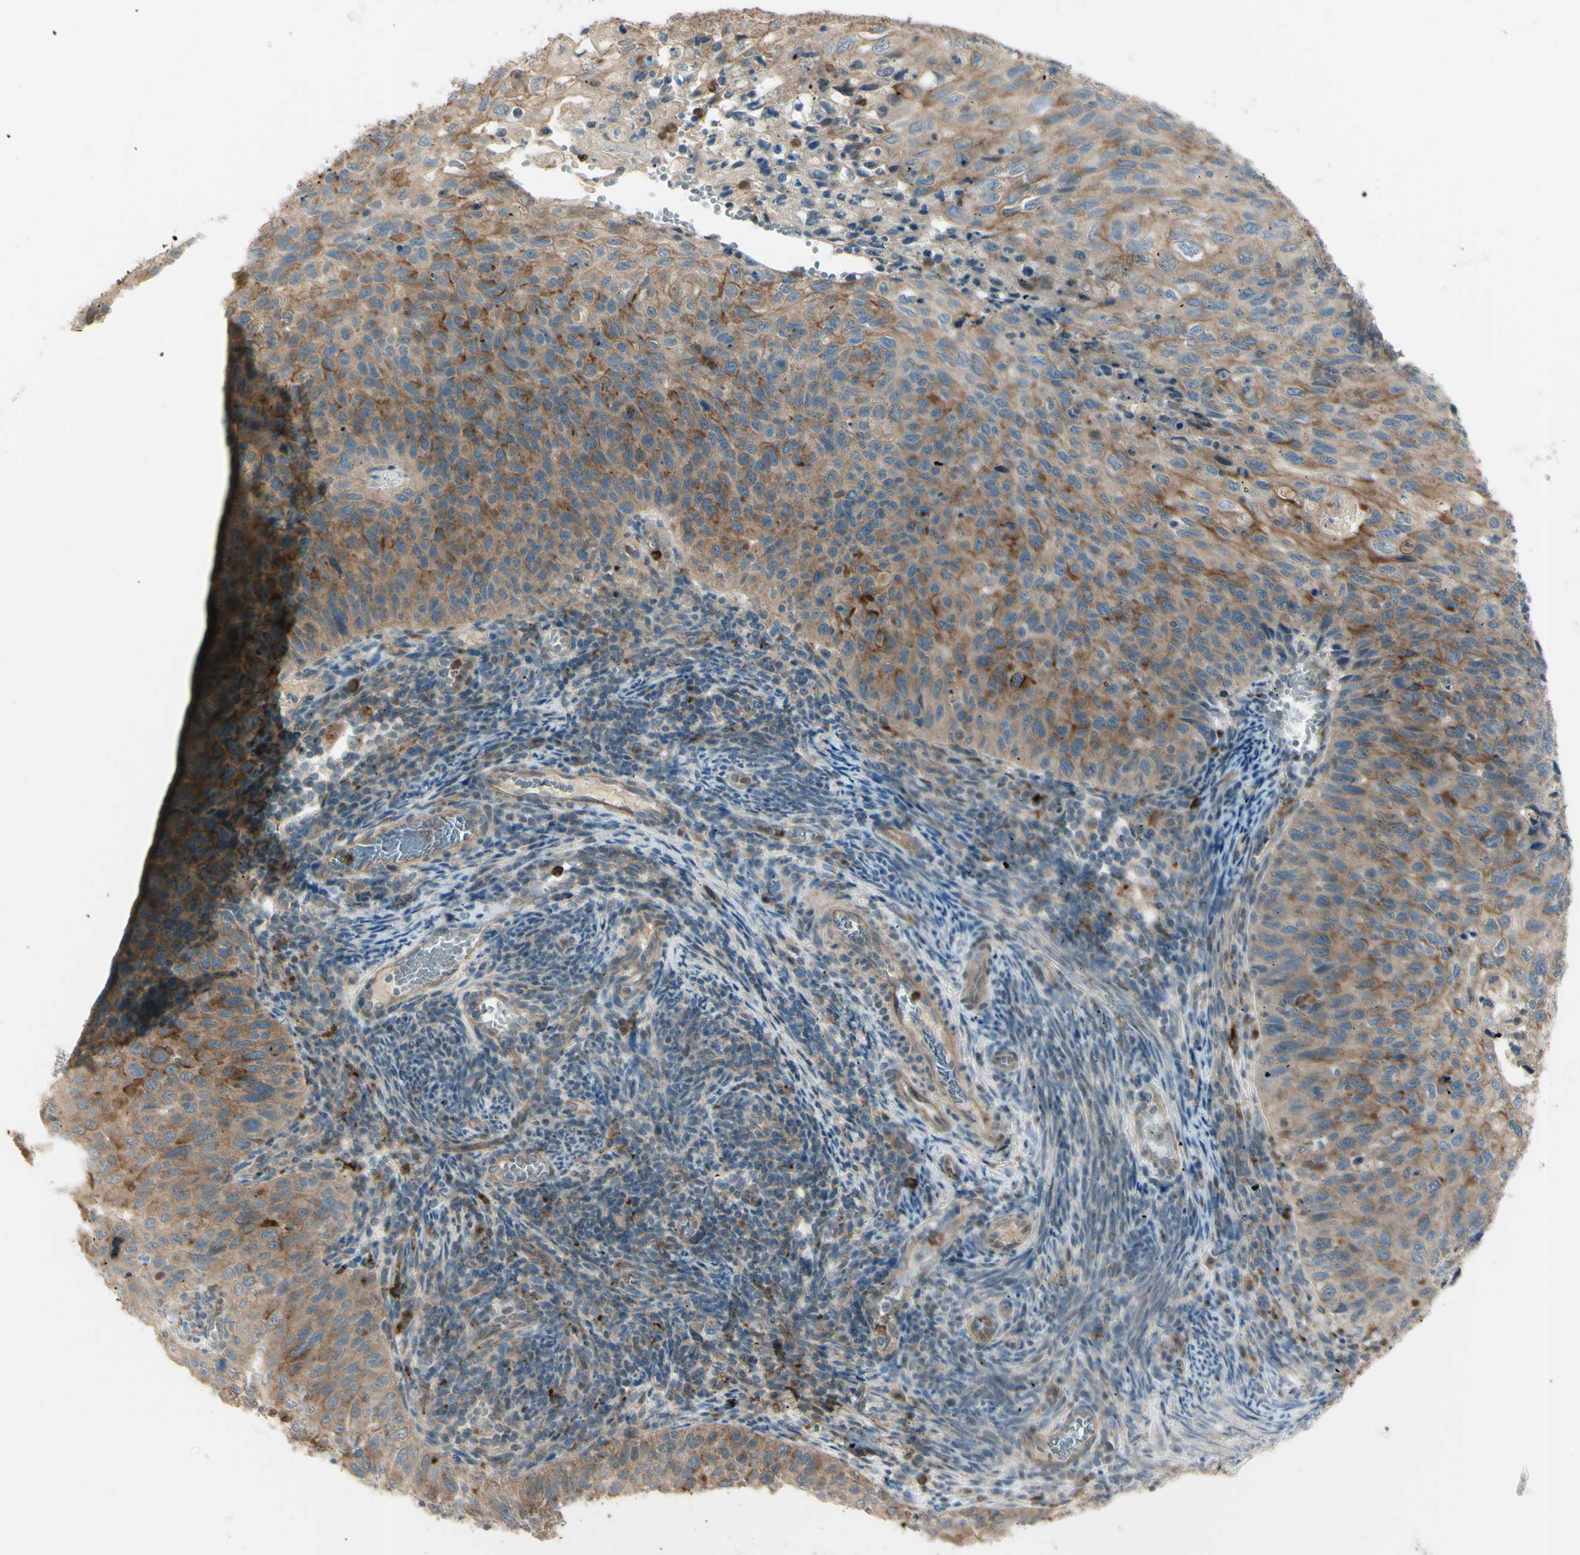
{"staining": {"intensity": "strong", "quantity": ">75%", "location": "cytoplasmic/membranous"}, "tissue": "cervical cancer", "cell_type": "Tumor cells", "image_type": "cancer", "snomed": [{"axis": "morphology", "description": "Squamous cell carcinoma, NOS"}, {"axis": "topography", "description": "Cervix"}], "caption": "The micrograph reveals immunohistochemical staining of cervical cancer. There is strong cytoplasmic/membranous expression is seen in approximately >75% of tumor cells.", "gene": "LMTK2", "patient": {"sex": "female", "age": 70}}